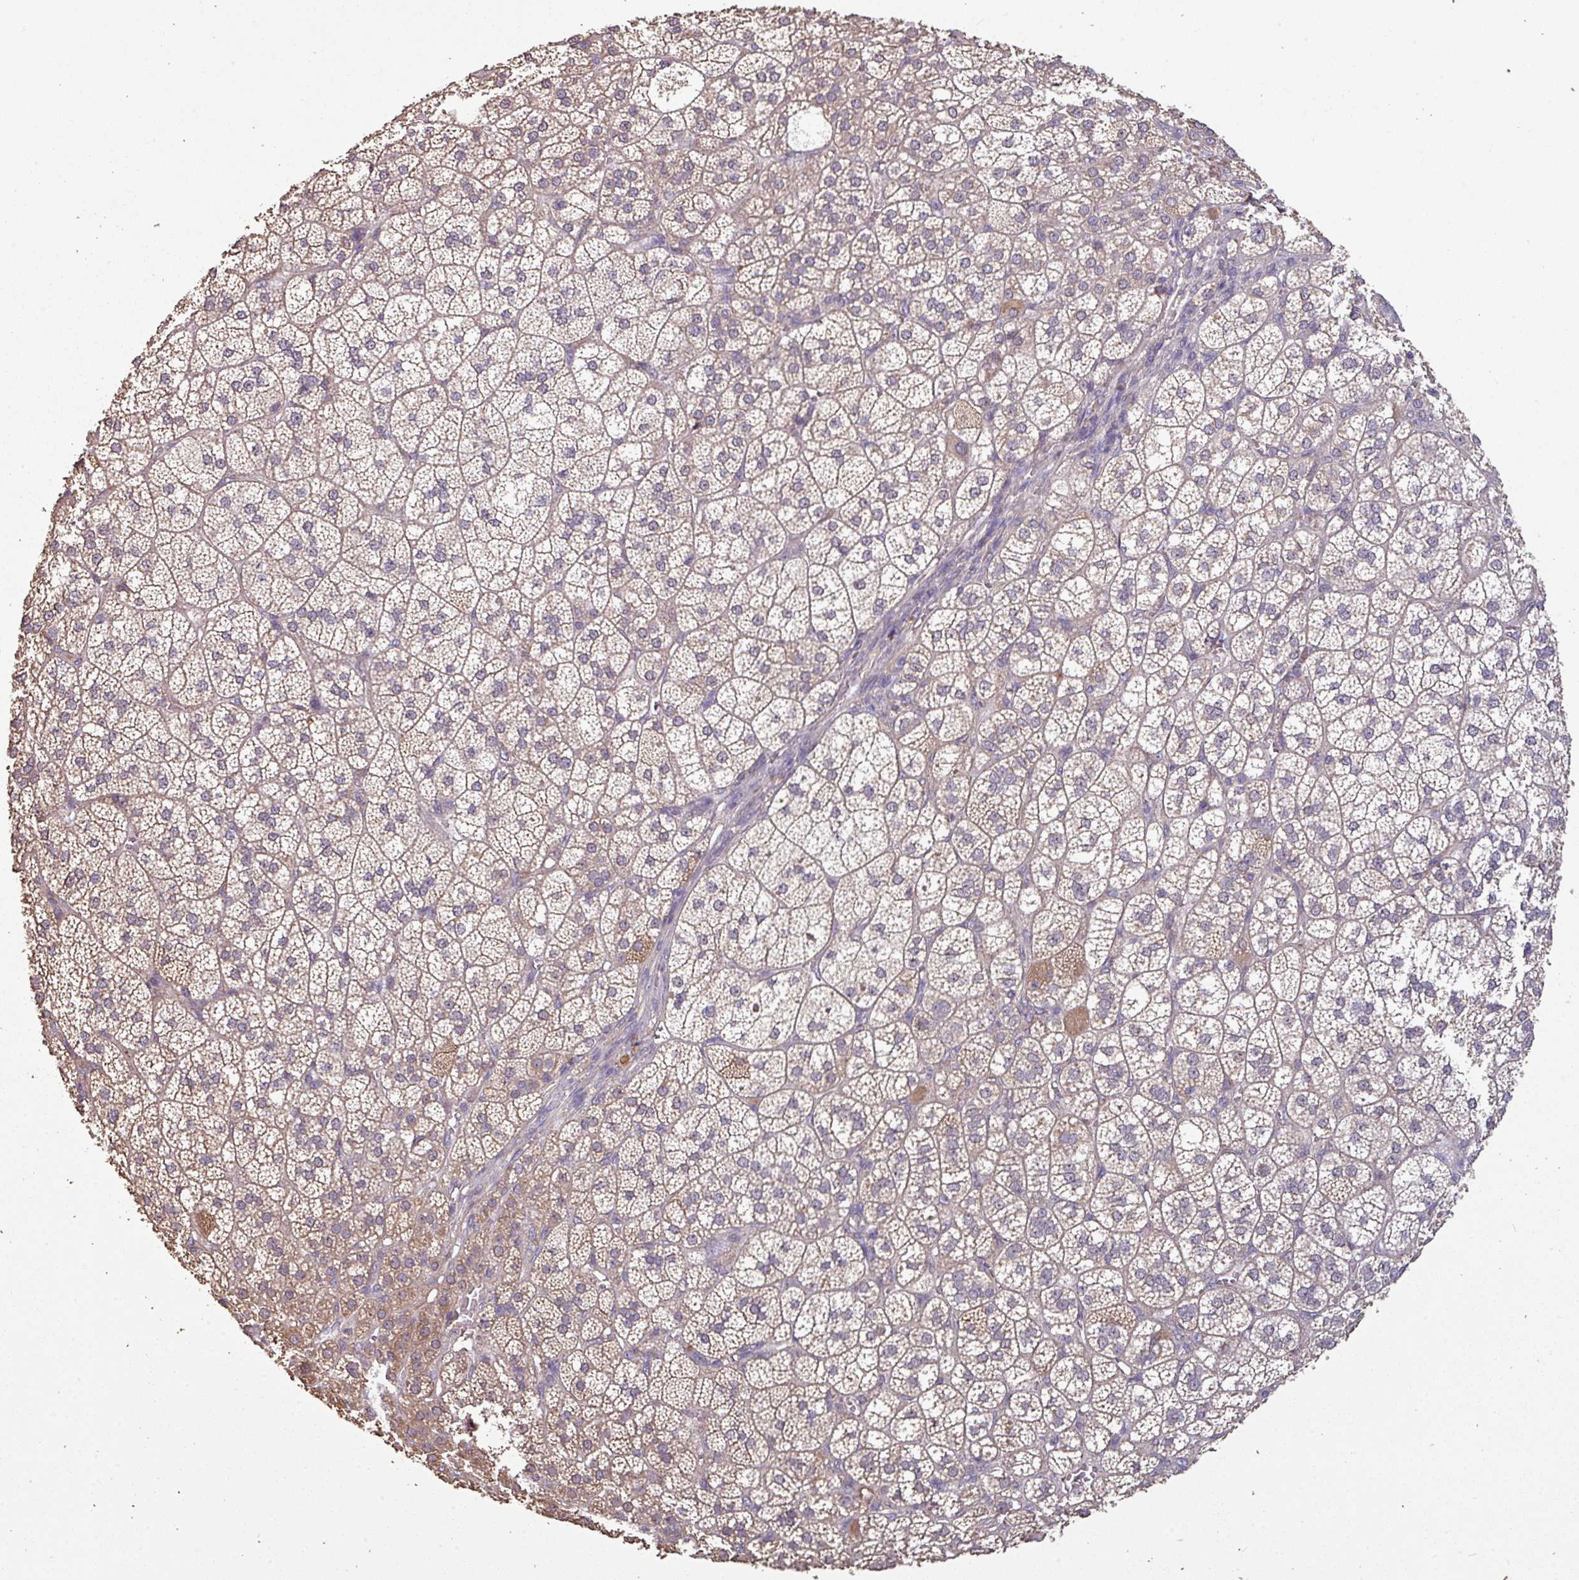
{"staining": {"intensity": "moderate", "quantity": ">75%", "location": "cytoplasmic/membranous"}, "tissue": "adrenal gland", "cell_type": "Glandular cells", "image_type": "normal", "snomed": [{"axis": "morphology", "description": "Normal tissue, NOS"}, {"axis": "topography", "description": "Adrenal gland"}], "caption": "Immunohistochemical staining of unremarkable human adrenal gland exhibits medium levels of moderate cytoplasmic/membranous positivity in about >75% of glandular cells. Using DAB (brown) and hematoxylin (blue) stains, captured at high magnification using brightfield microscopy.", "gene": "ISLR", "patient": {"sex": "female", "age": 60}}